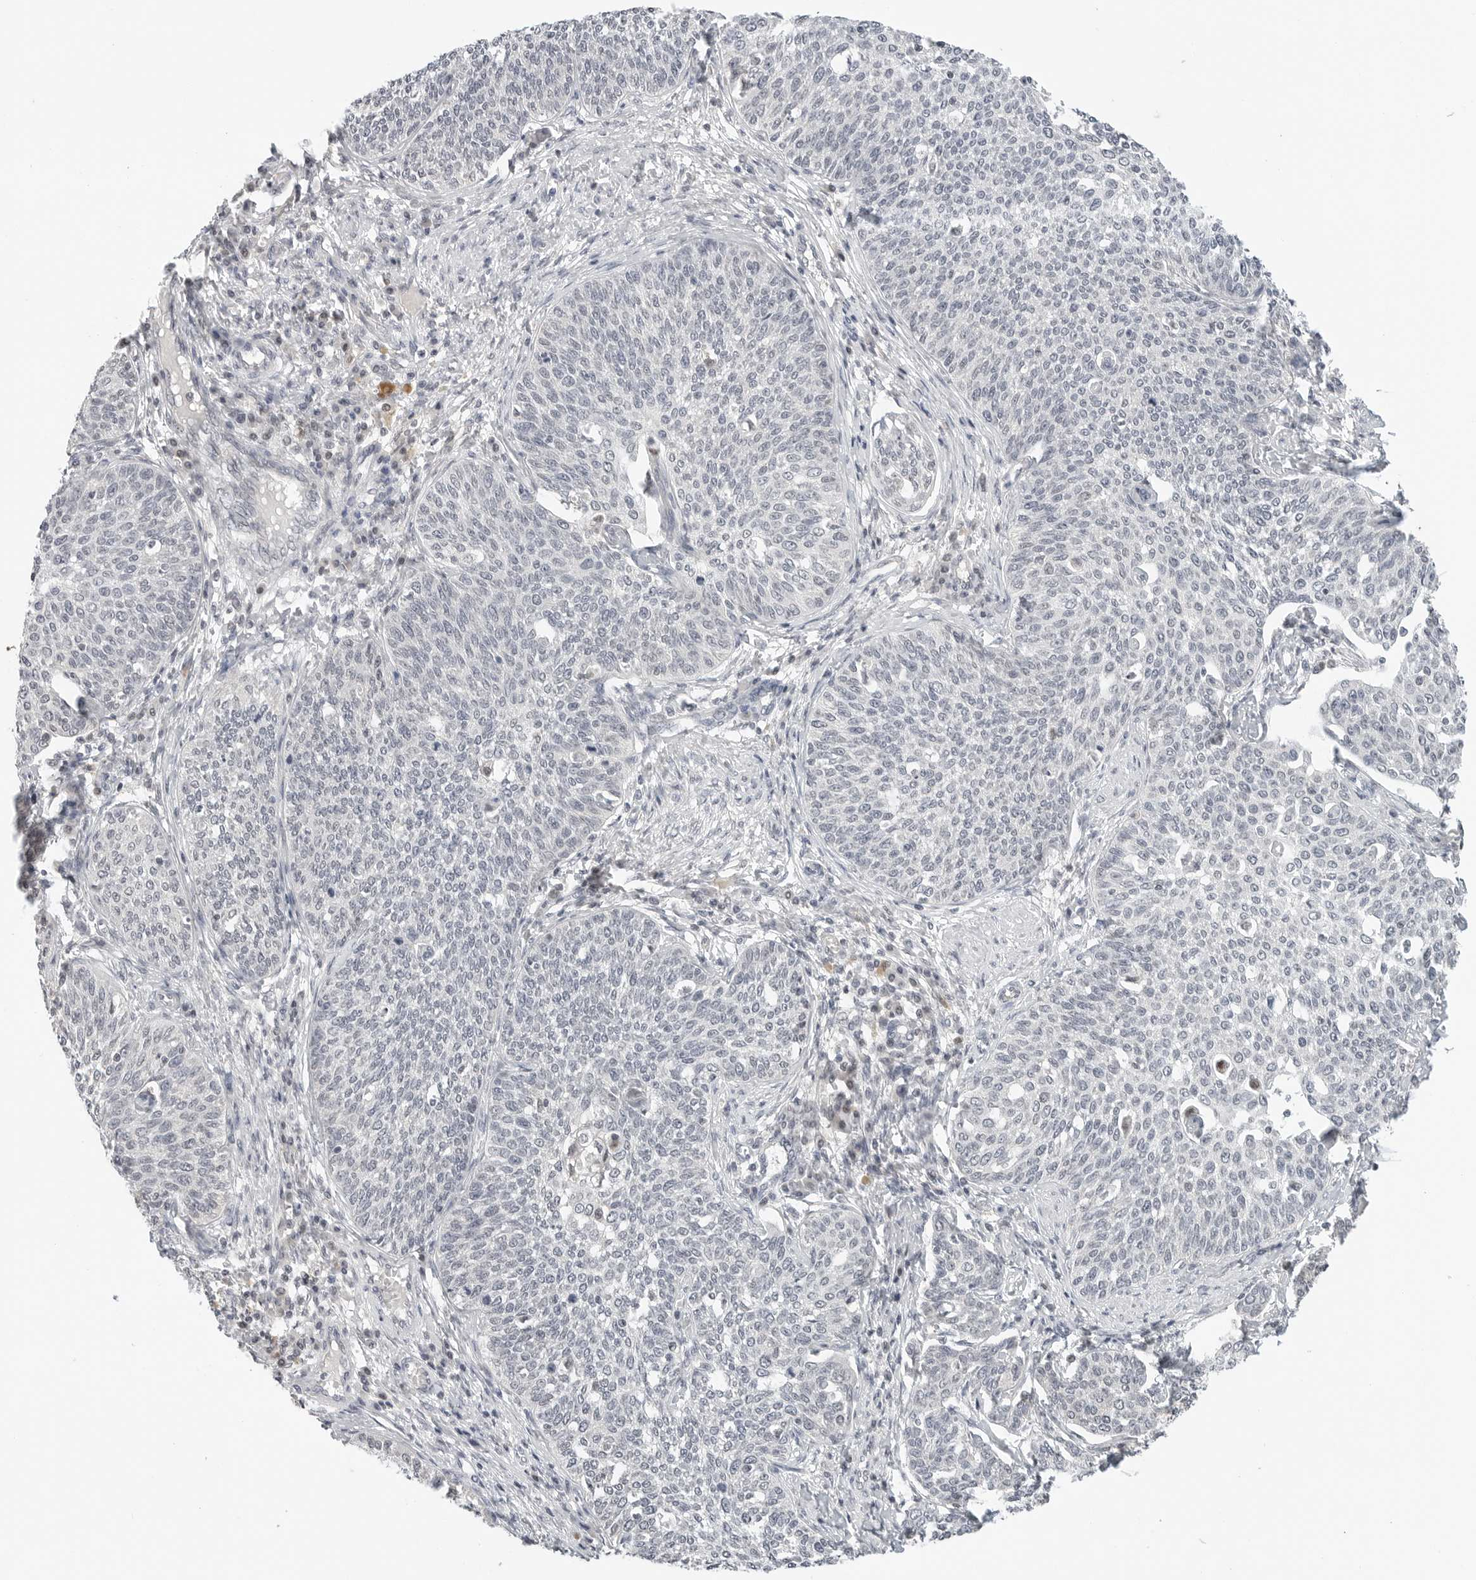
{"staining": {"intensity": "negative", "quantity": "none", "location": "none"}, "tissue": "cervical cancer", "cell_type": "Tumor cells", "image_type": "cancer", "snomed": [{"axis": "morphology", "description": "Squamous cell carcinoma, NOS"}, {"axis": "topography", "description": "Cervix"}], "caption": "Immunohistochemical staining of human squamous cell carcinoma (cervical) reveals no significant positivity in tumor cells.", "gene": "TSEN2", "patient": {"sex": "female", "age": 34}}